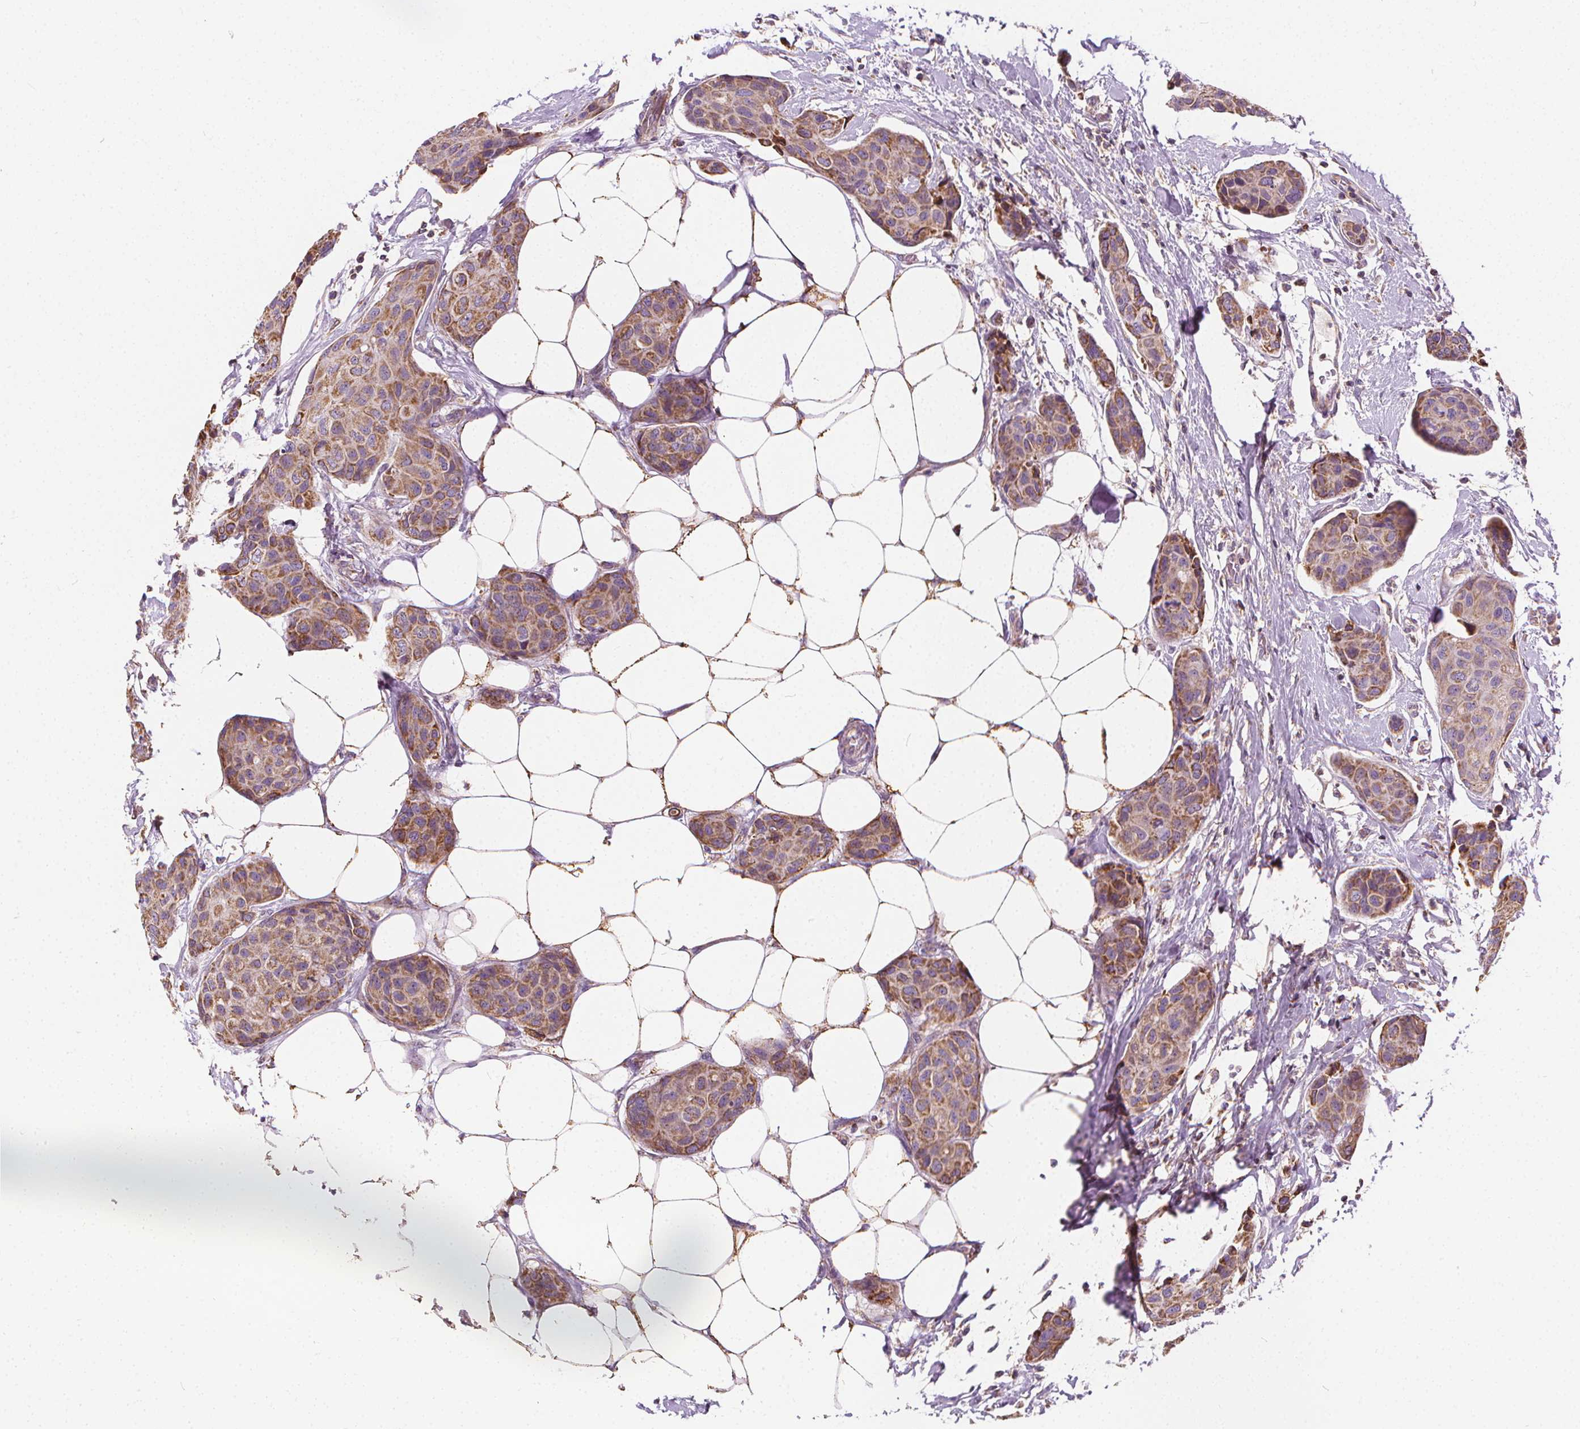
{"staining": {"intensity": "moderate", "quantity": ">75%", "location": "cytoplasmic/membranous"}, "tissue": "breast cancer", "cell_type": "Tumor cells", "image_type": "cancer", "snomed": [{"axis": "morphology", "description": "Duct carcinoma"}, {"axis": "topography", "description": "Breast"}], "caption": "Human breast cancer stained for a protein (brown) exhibits moderate cytoplasmic/membranous positive expression in about >75% of tumor cells.", "gene": "RAB20", "patient": {"sex": "female", "age": 80}}